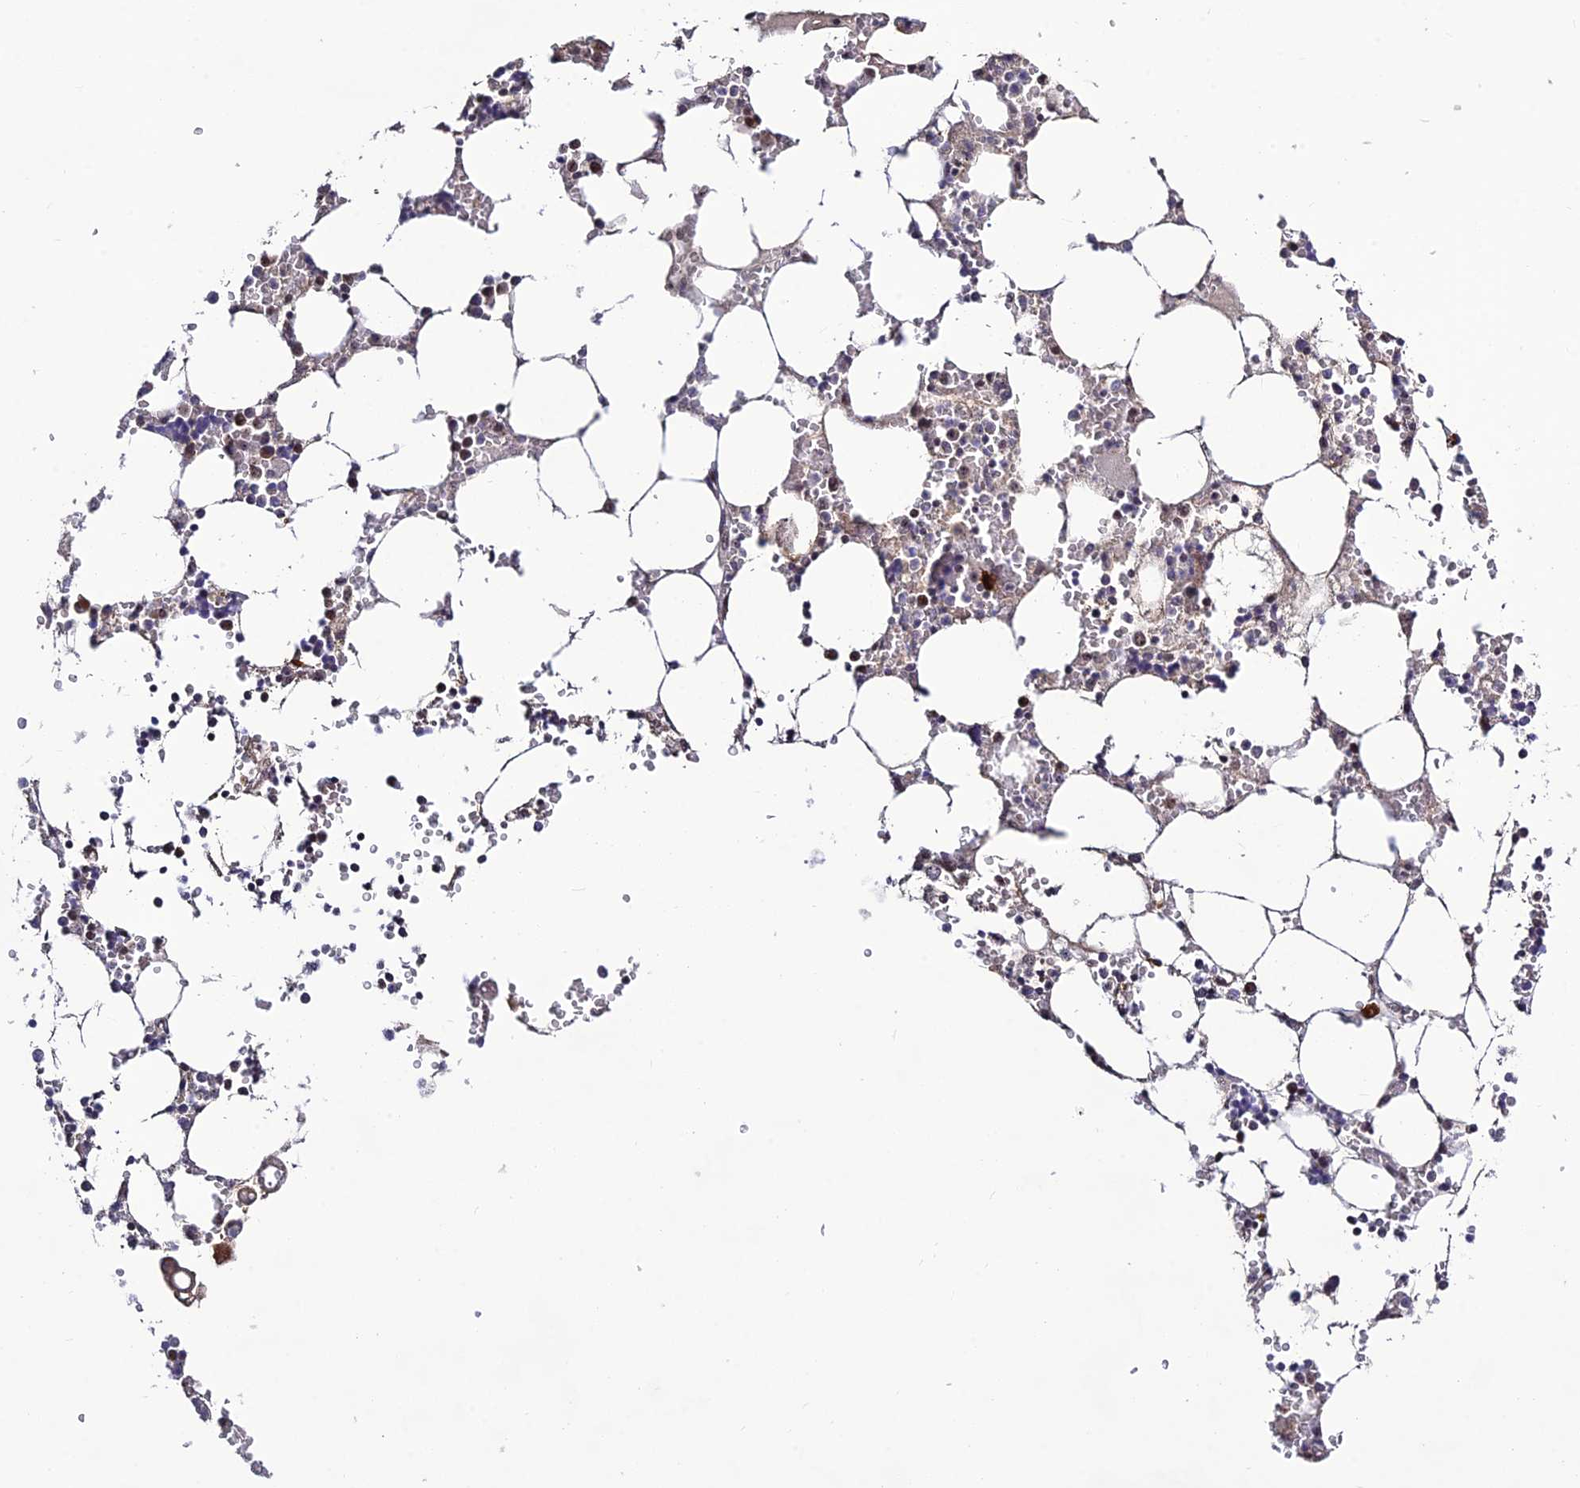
{"staining": {"intensity": "weak", "quantity": "<25%", "location": "cytoplasmic/membranous"}, "tissue": "bone marrow", "cell_type": "Hematopoietic cells", "image_type": "normal", "snomed": [{"axis": "morphology", "description": "Normal tissue, NOS"}, {"axis": "topography", "description": "Bone marrow"}], "caption": "Immunohistochemical staining of benign bone marrow shows no significant staining in hematopoietic cells.", "gene": "POLR1G", "patient": {"sex": "male", "age": 64}}